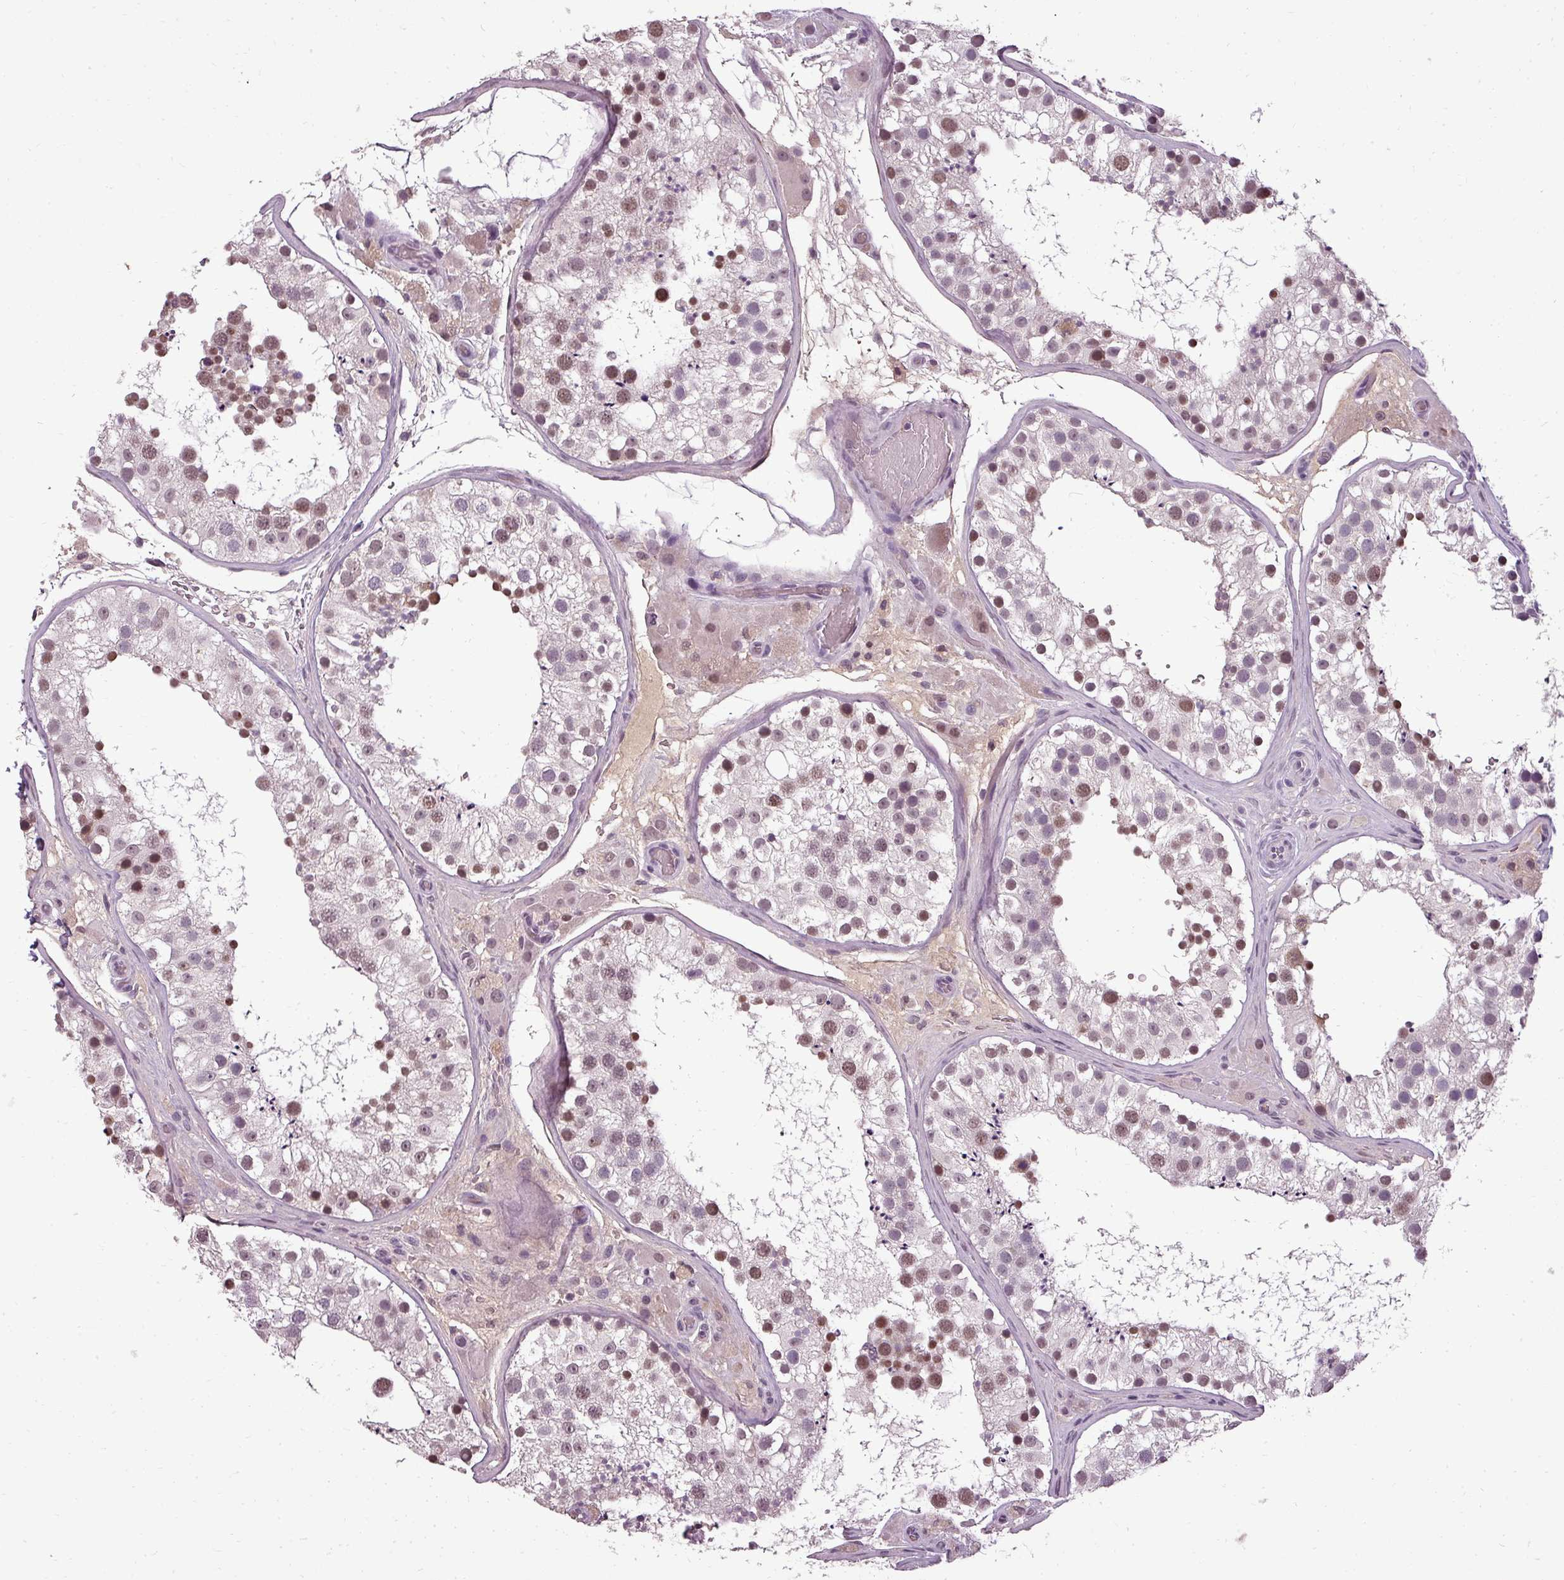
{"staining": {"intensity": "moderate", "quantity": ">75%", "location": "nuclear"}, "tissue": "testis", "cell_type": "Cells in seminiferous ducts", "image_type": "normal", "snomed": [{"axis": "morphology", "description": "Normal tissue, NOS"}, {"axis": "topography", "description": "Testis"}], "caption": "Immunohistochemical staining of normal human testis displays moderate nuclear protein positivity in about >75% of cells in seminiferous ducts. The protein is shown in brown color, while the nuclei are stained blue.", "gene": "BCAS3", "patient": {"sex": "male", "age": 26}}